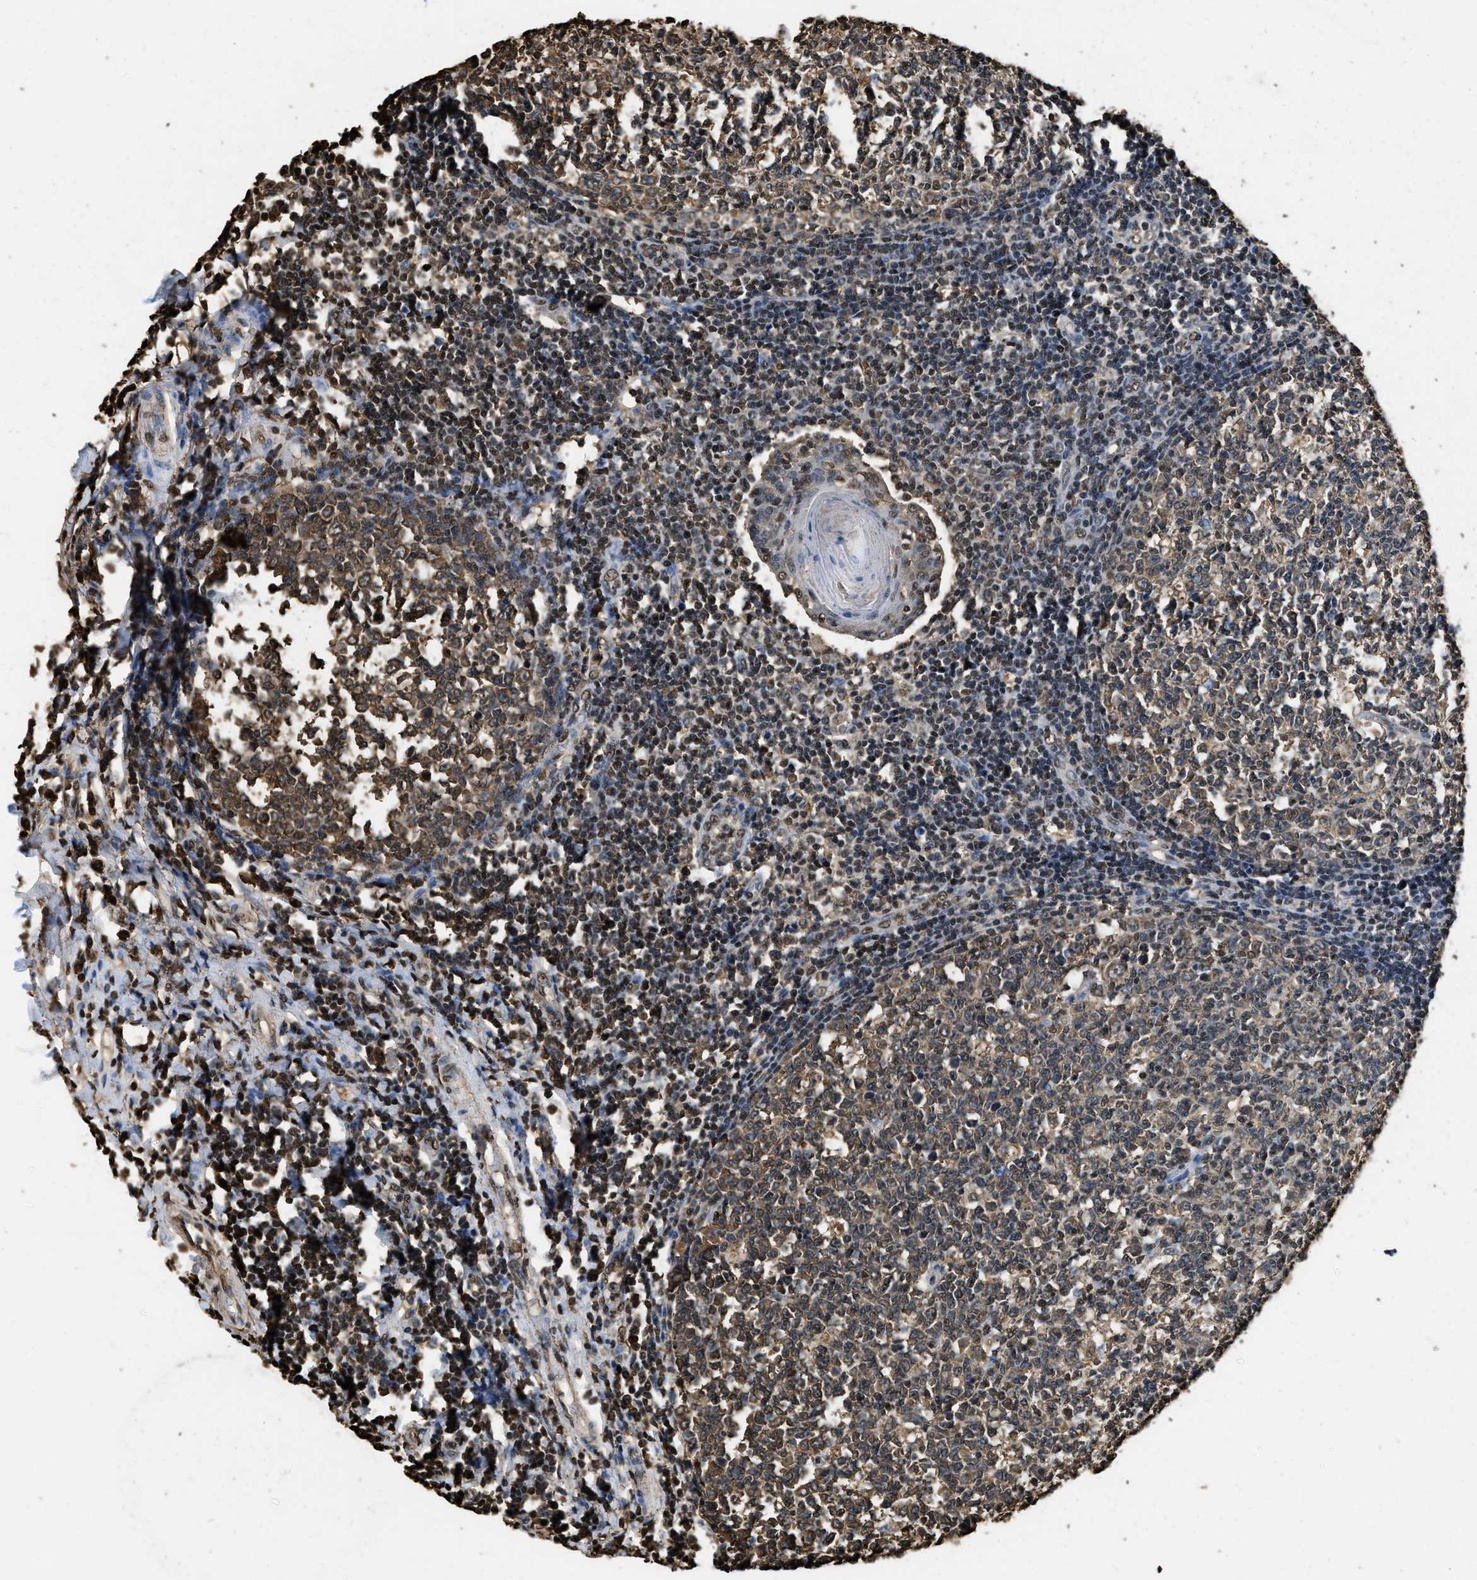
{"staining": {"intensity": "moderate", "quantity": ">75%", "location": "cytoplasmic/membranous,nuclear"}, "tissue": "tonsil", "cell_type": "Germinal center cells", "image_type": "normal", "snomed": [{"axis": "morphology", "description": "Normal tissue, NOS"}, {"axis": "topography", "description": "Tonsil"}], "caption": "An immunohistochemistry image of benign tissue is shown. Protein staining in brown shows moderate cytoplasmic/membranous,nuclear positivity in tonsil within germinal center cells. The protein of interest is shown in brown color, while the nuclei are stained blue.", "gene": "GAPDH", "patient": {"sex": "female", "age": 19}}